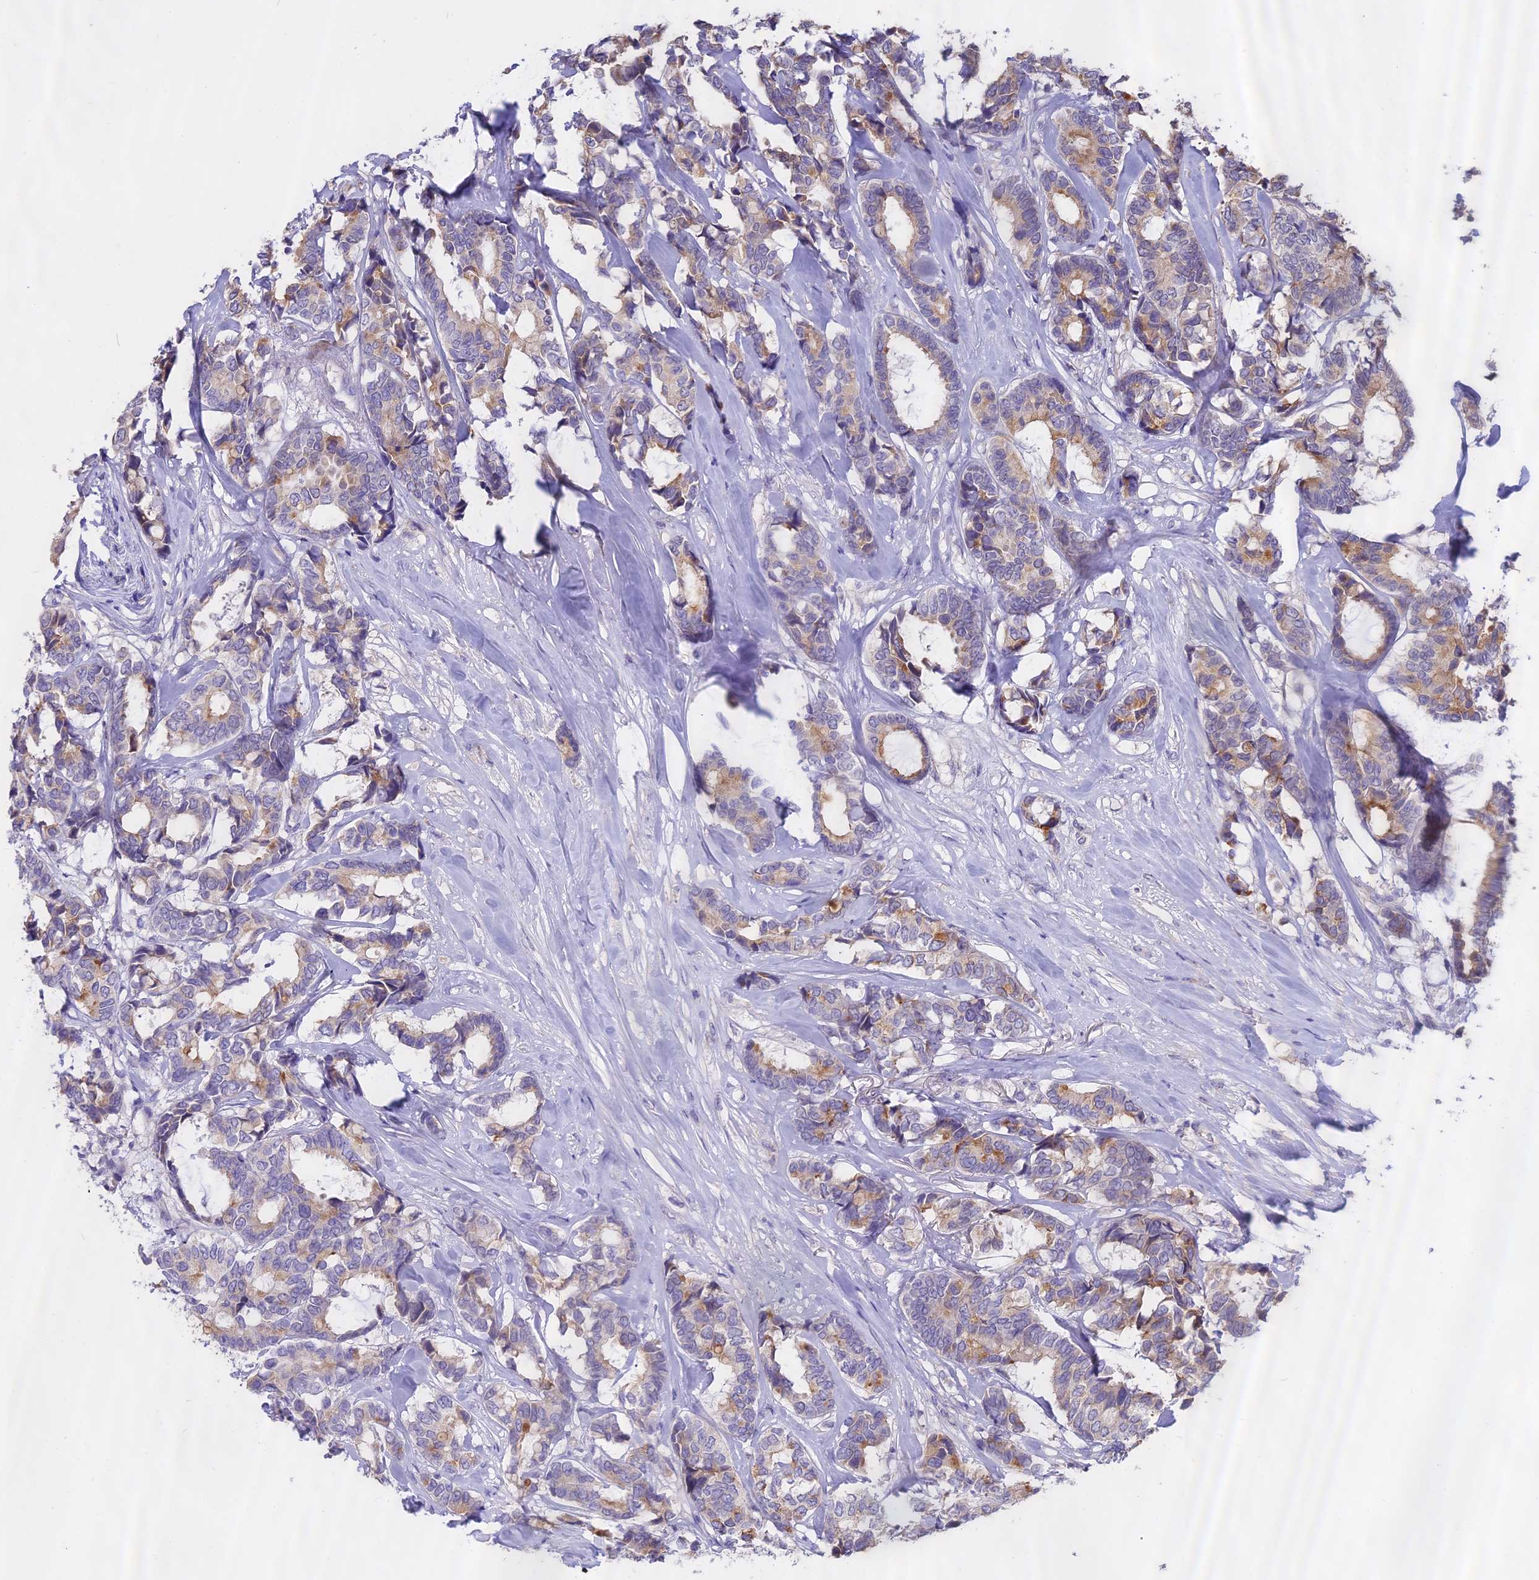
{"staining": {"intensity": "moderate", "quantity": "25%-75%", "location": "cytoplasmic/membranous"}, "tissue": "breast cancer", "cell_type": "Tumor cells", "image_type": "cancer", "snomed": [{"axis": "morphology", "description": "Duct carcinoma"}, {"axis": "topography", "description": "Breast"}], "caption": "Breast cancer (invasive ductal carcinoma) stained for a protein (brown) exhibits moderate cytoplasmic/membranous positive positivity in about 25%-75% of tumor cells.", "gene": "WFDC2", "patient": {"sex": "female", "age": 87}}